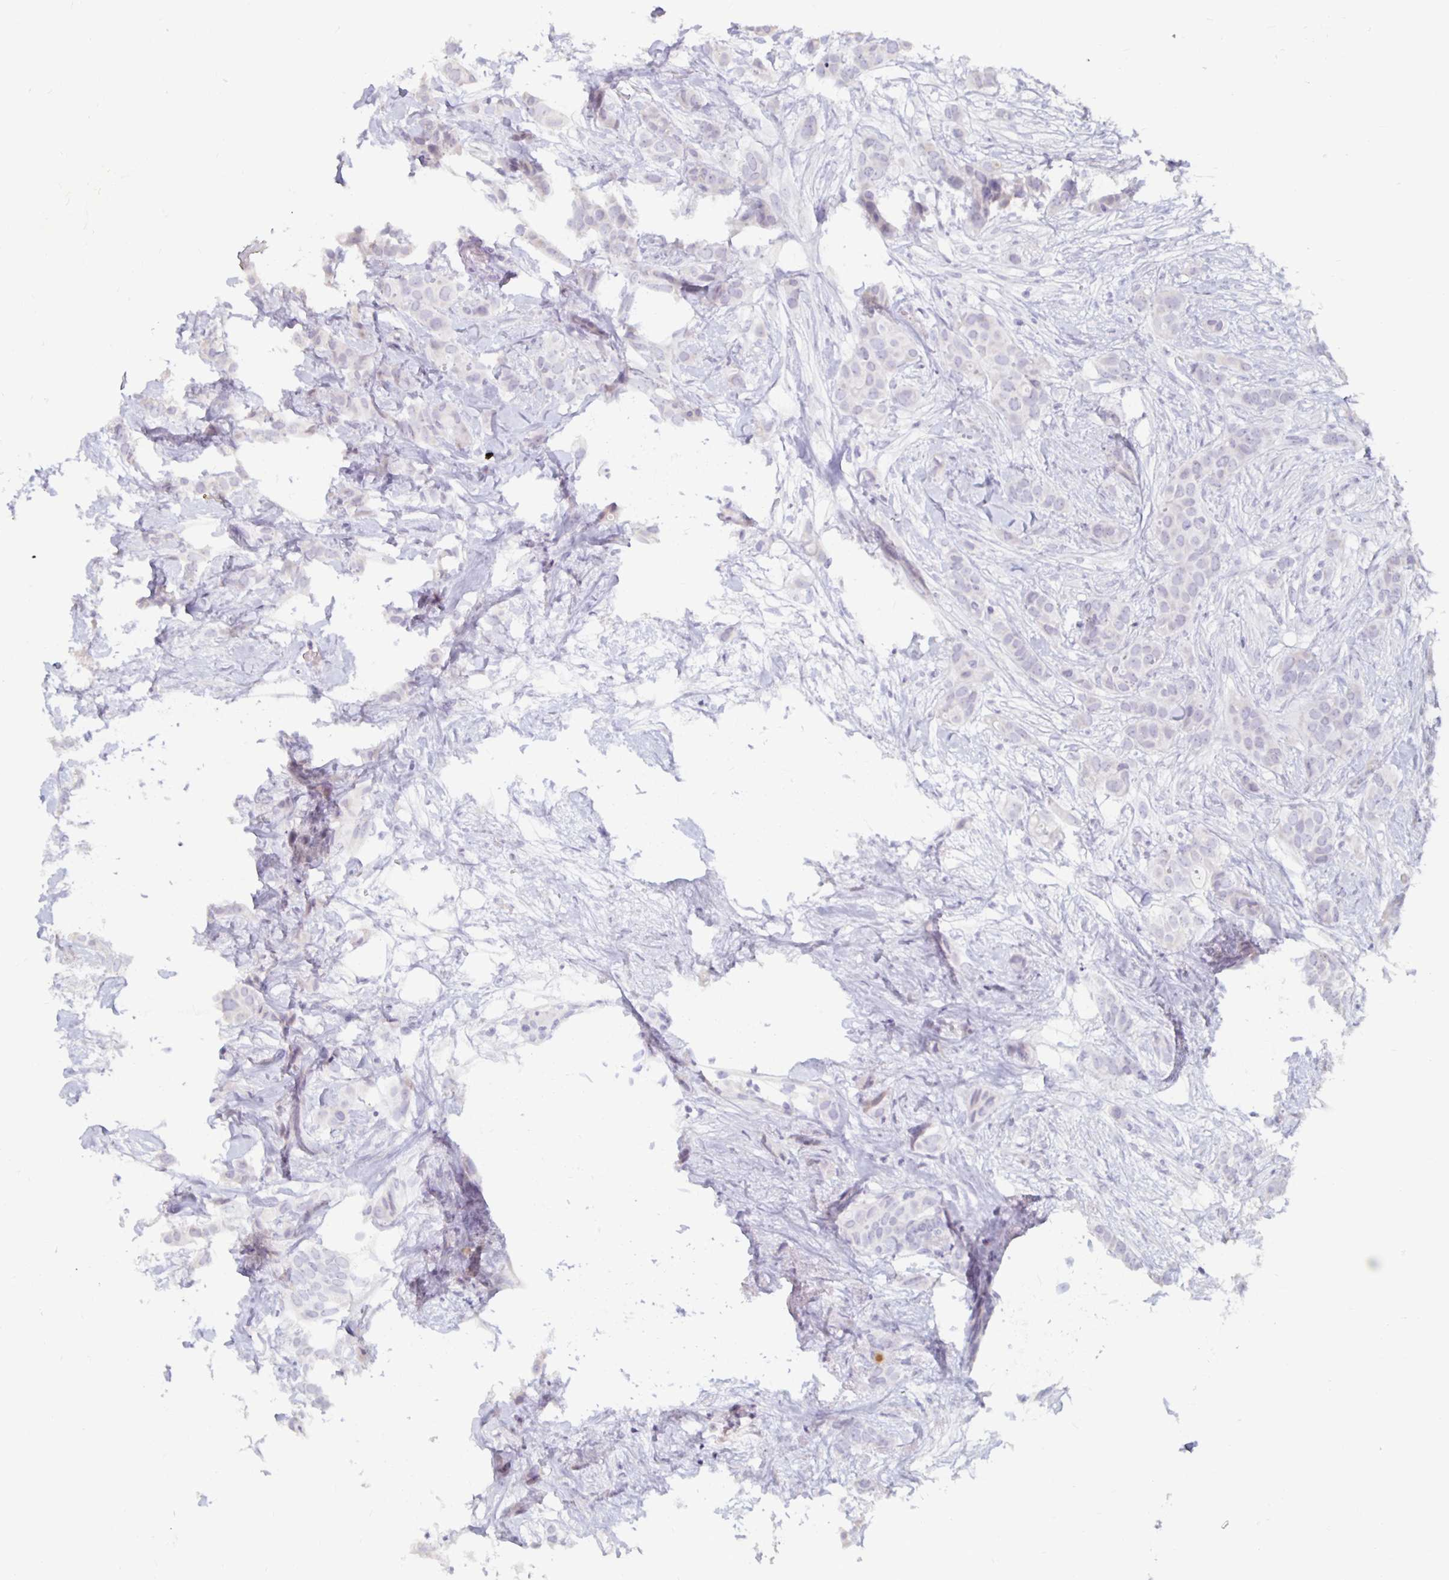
{"staining": {"intensity": "negative", "quantity": "none", "location": "none"}, "tissue": "breast cancer", "cell_type": "Tumor cells", "image_type": "cancer", "snomed": [{"axis": "morphology", "description": "Duct carcinoma"}, {"axis": "topography", "description": "Breast"}], "caption": "The histopathology image displays no significant positivity in tumor cells of infiltrating ductal carcinoma (breast).", "gene": "KCNQ2", "patient": {"sex": "female", "age": 62}}